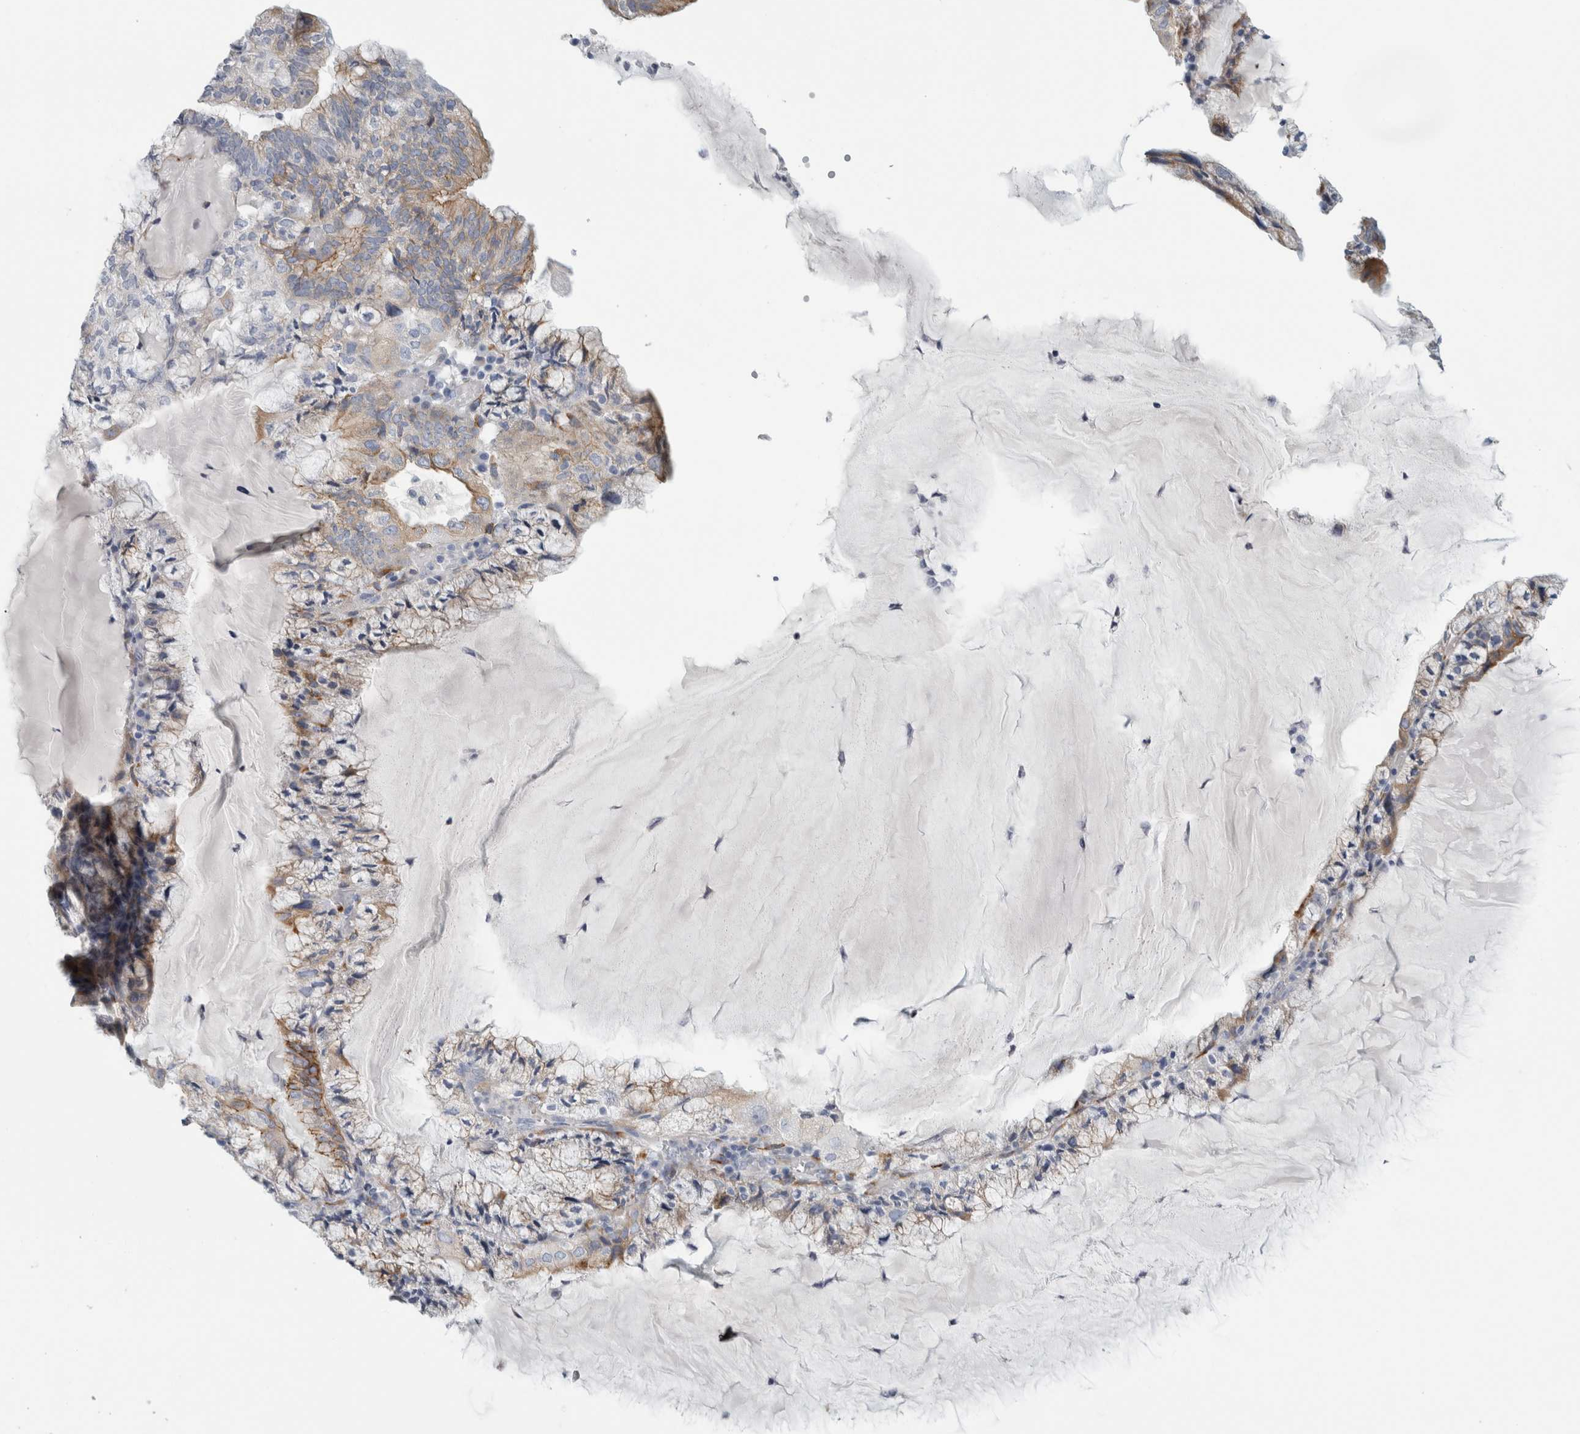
{"staining": {"intensity": "moderate", "quantity": "25%-75%", "location": "cytoplasmic/membranous"}, "tissue": "endometrial cancer", "cell_type": "Tumor cells", "image_type": "cancer", "snomed": [{"axis": "morphology", "description": "Adenocarcinoma, NOS"}, {"axis": "topography", "description": "Endometrium"}], "caption": "This is an image of immunohistochemistry staining of adenocarcinoma (endometrial), which shows moderate expression in the cytoplasmic/membranous of tumor cells.", "gene": "B3GNT3", "patient": {"sex": "female", "age": 81}}